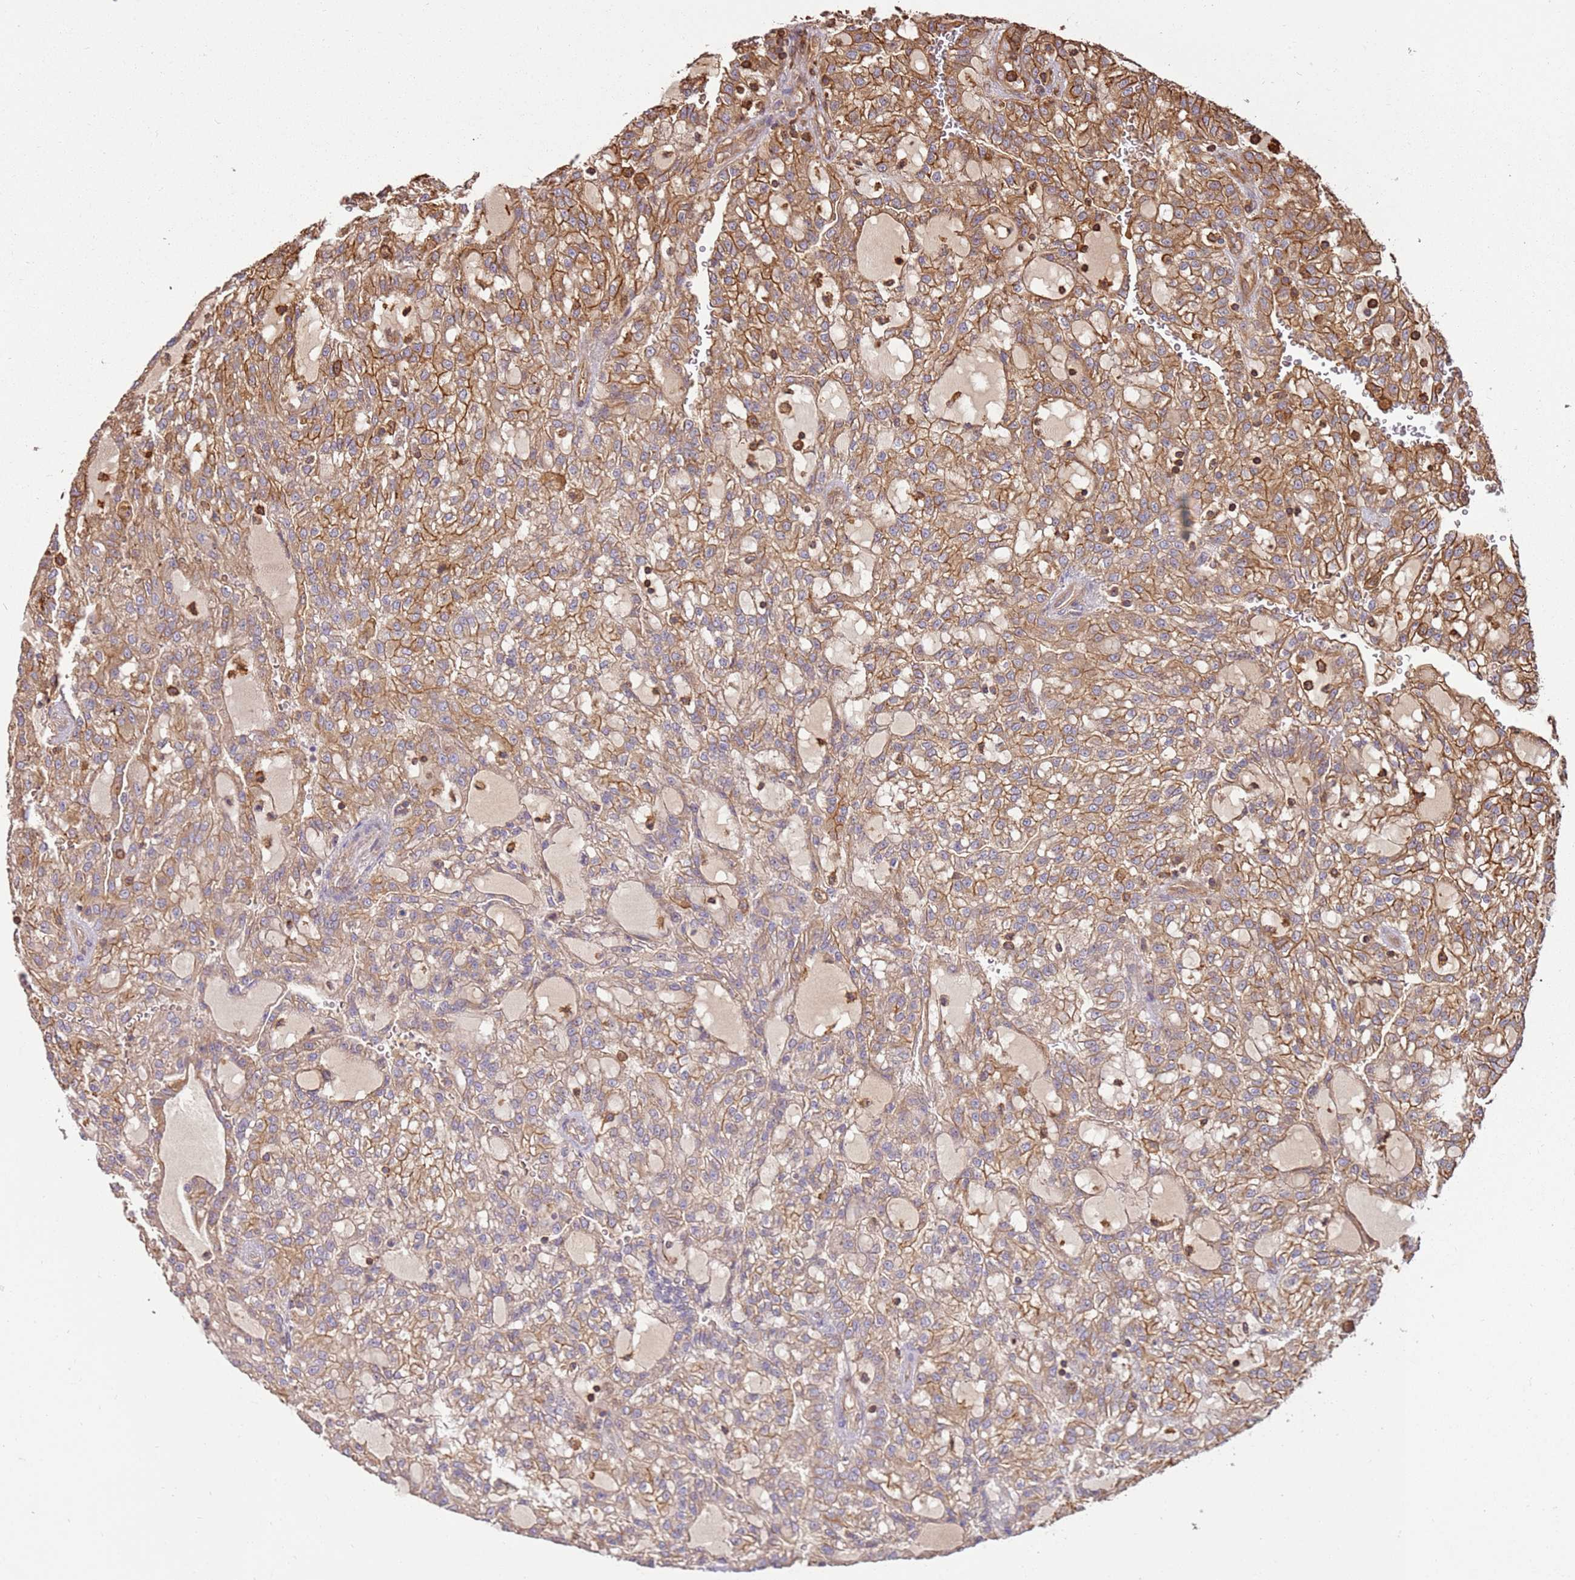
{"staining": {"intensity": "moderate", "quantity": ">75%", "location": "cytoplasmic/membranous"}, "tissue": "renal cancer", "cell_type": "Tumor cells", "image_type": "cancer", "snomed": [{"axis": "morphology", "description": "Adenocarcinoma, NOS"}, {"axis": "topography", "description": "Kidney"}], "caption": "Moderate cytoplasmic/membranous positivity is identified in about >75% of tumor cells in renal cancer (adenocarcinoma). Using DAB (brown) and hematoxylin (blue) stains, captured at high magnification using brightfield microscopy.", "gene": "ACVR2A", "patient": {"sex": "male", "age": 63}}